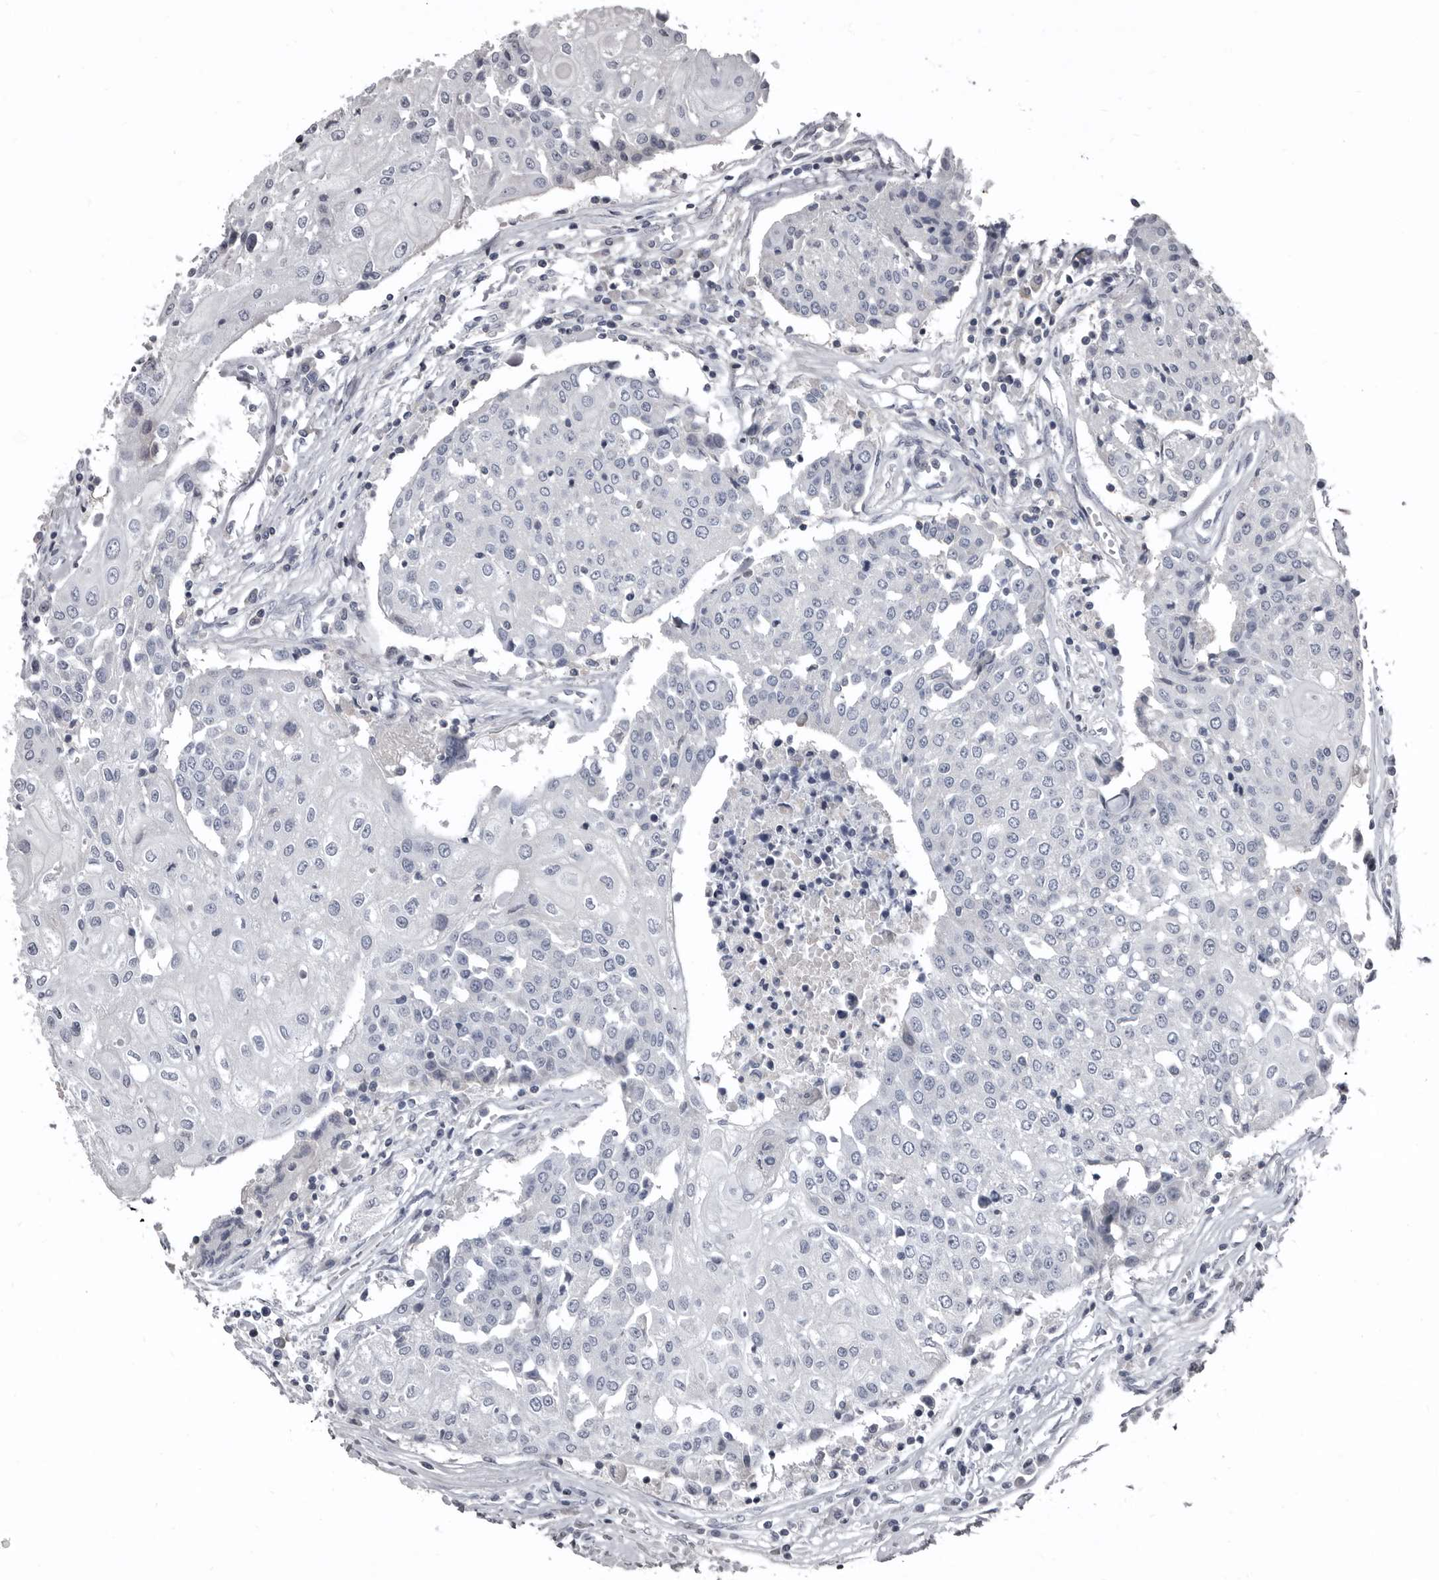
{"staining": {"intensity": "negative", "quantity": "none", "location": "none"}, "tissue": "urothelial cancer", "cell_type": "Tumor cells", "image_type": "cancer", "snomed": [{"axis": "morphology", "description": "Urothelial carcinoma, High grade"}, {"axis": "topography", "description": "Urinary bladder"}], "caption": "This is a micrograph of immunohistochemistry staining of urothelial cancer, which shows no expression in tumor cells.", "gene": "GREB1", "patient": {"sex": "female", "age": 85}}